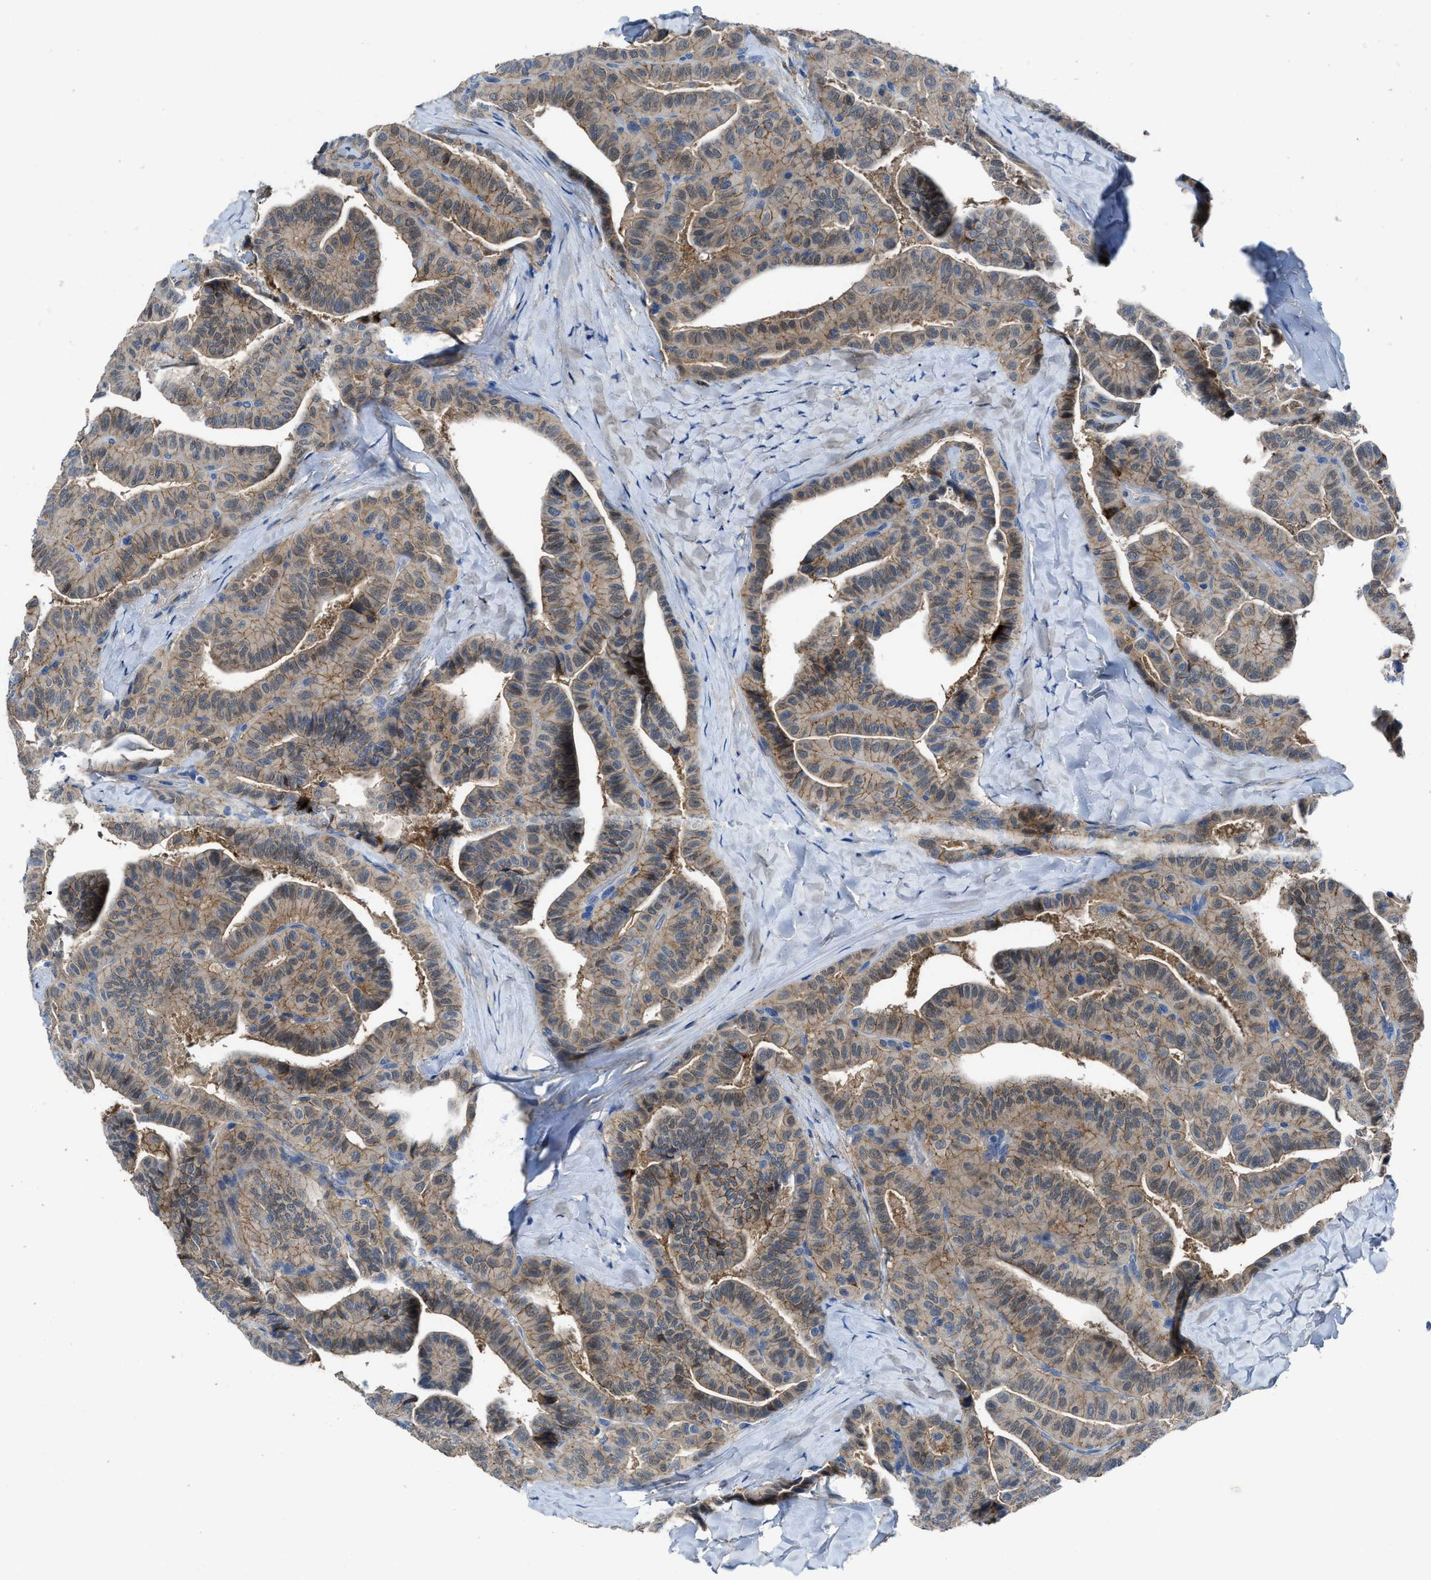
{"staining": {"intensity": "weak", "quantity": ">75%", "location": "cytoplasmic/membranous"}, "tissue": "thyroid cancer", "cell_type": "Tumor cells", "image_type": "cancer", "snomed": [{"axis": "morphology", "description": "Papillary adenocarcinoma, NOS"}, {"axis": "topography", "description": "Thyroid gland"}], "caption": "This is an image of IHC staining of thyroid papillary adenocarcinoma, which shows weak positivity in the cytoplasmic/membranous of tumor cells.", "gene": "PTGFRN", "patient": {"sex": "male", "age": 77}}